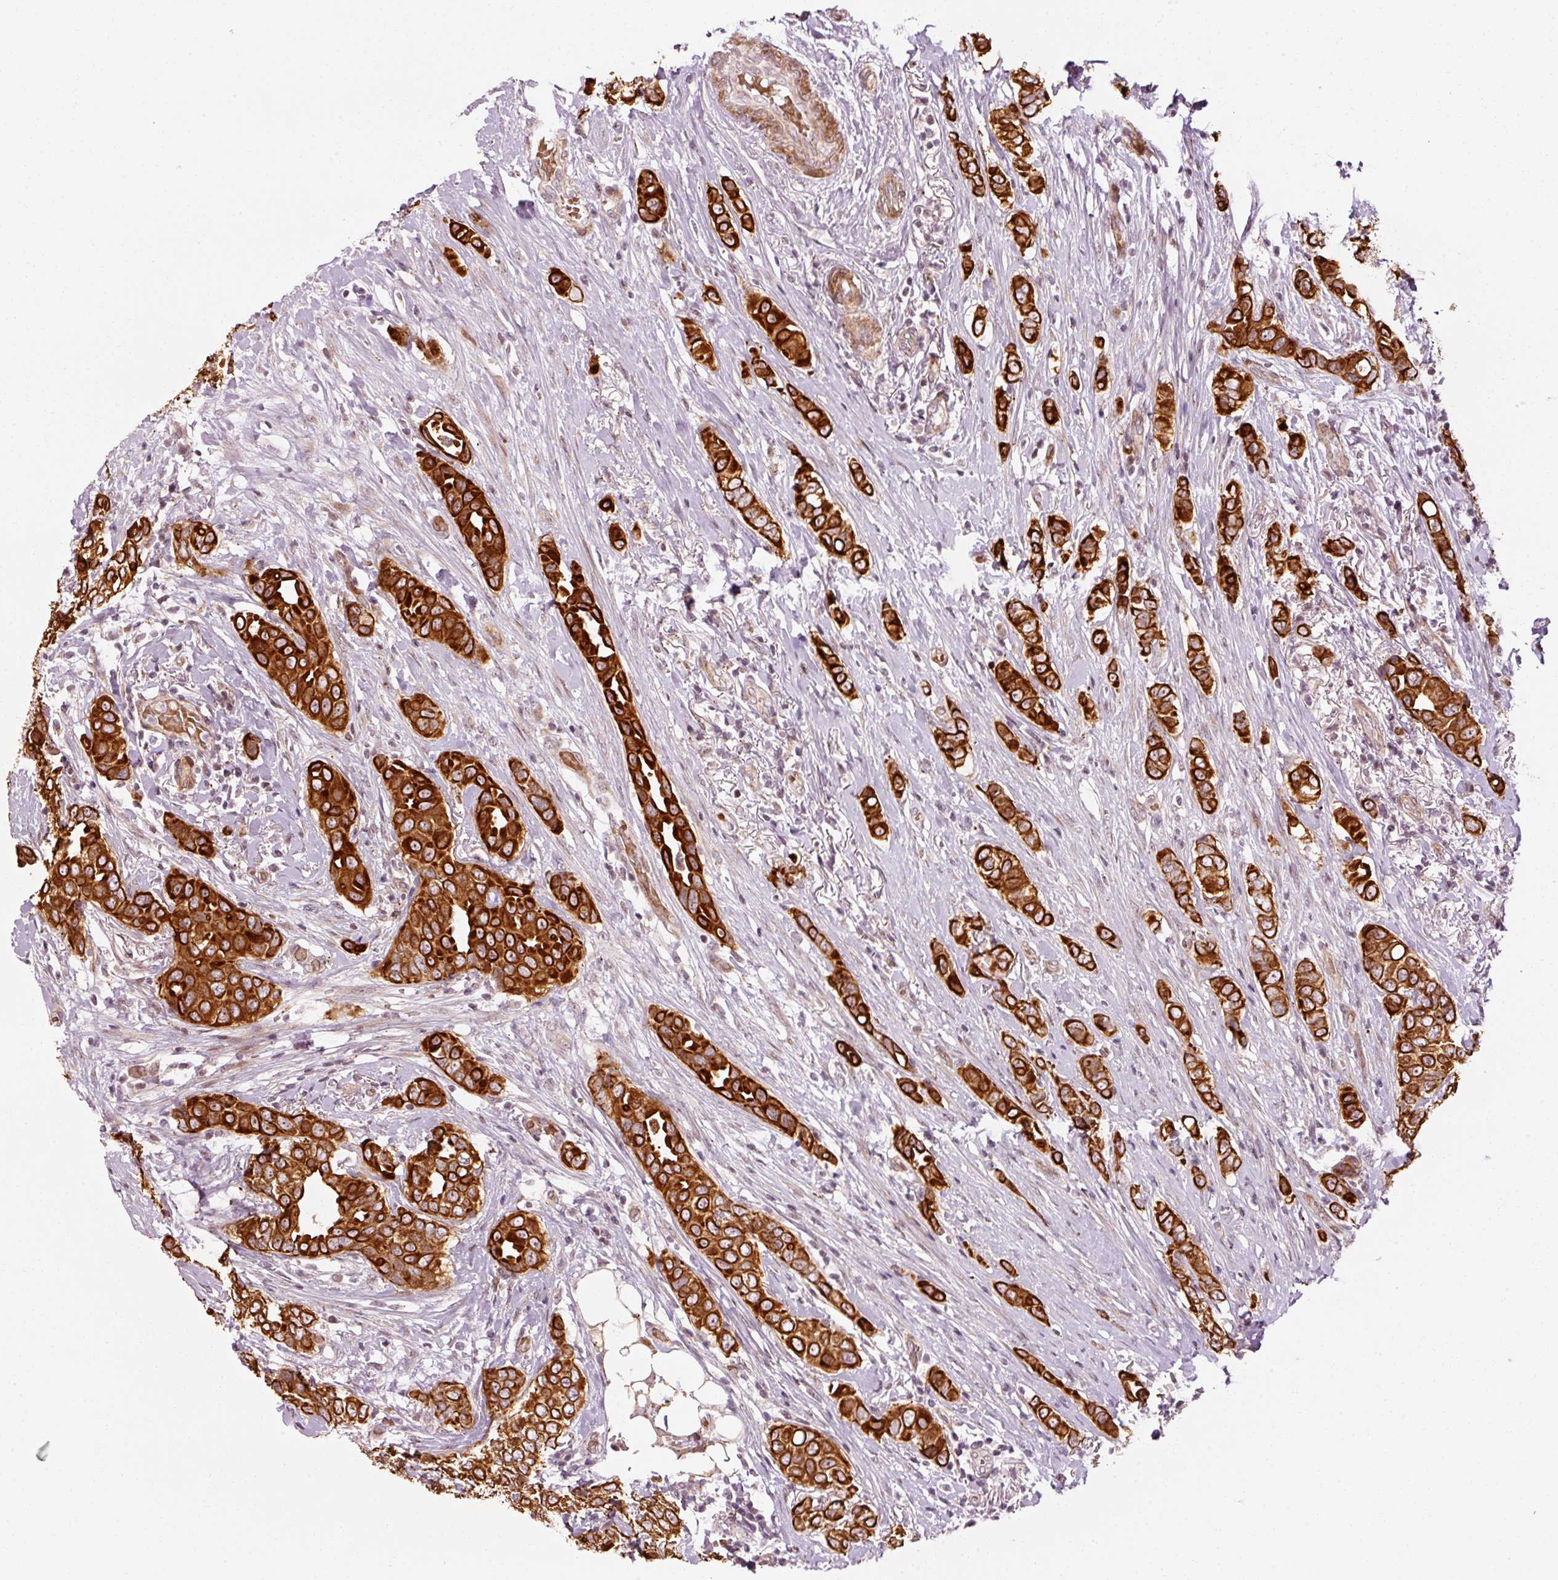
{"staining": {"intensity": "strong", "quantity": ">75%", "location": "cytoplasmic/membranous"}, "tissue": "breast cancer", "cell_type": "Tumor cells", "image_type": "cancer", "snomed": [{"axis": "morphology", "description": "Lobular carcinoma"}, {"axis": "topography", "description": "Breast"}], "caption": "Tumor cells demonstrate high levels of strong cytoplasmic/membranous positivity in about >75% of cells in breast lobular carcinoma.", "gene": "ANKRD20A1", "patient": {"sex": "female", "age": 51}}